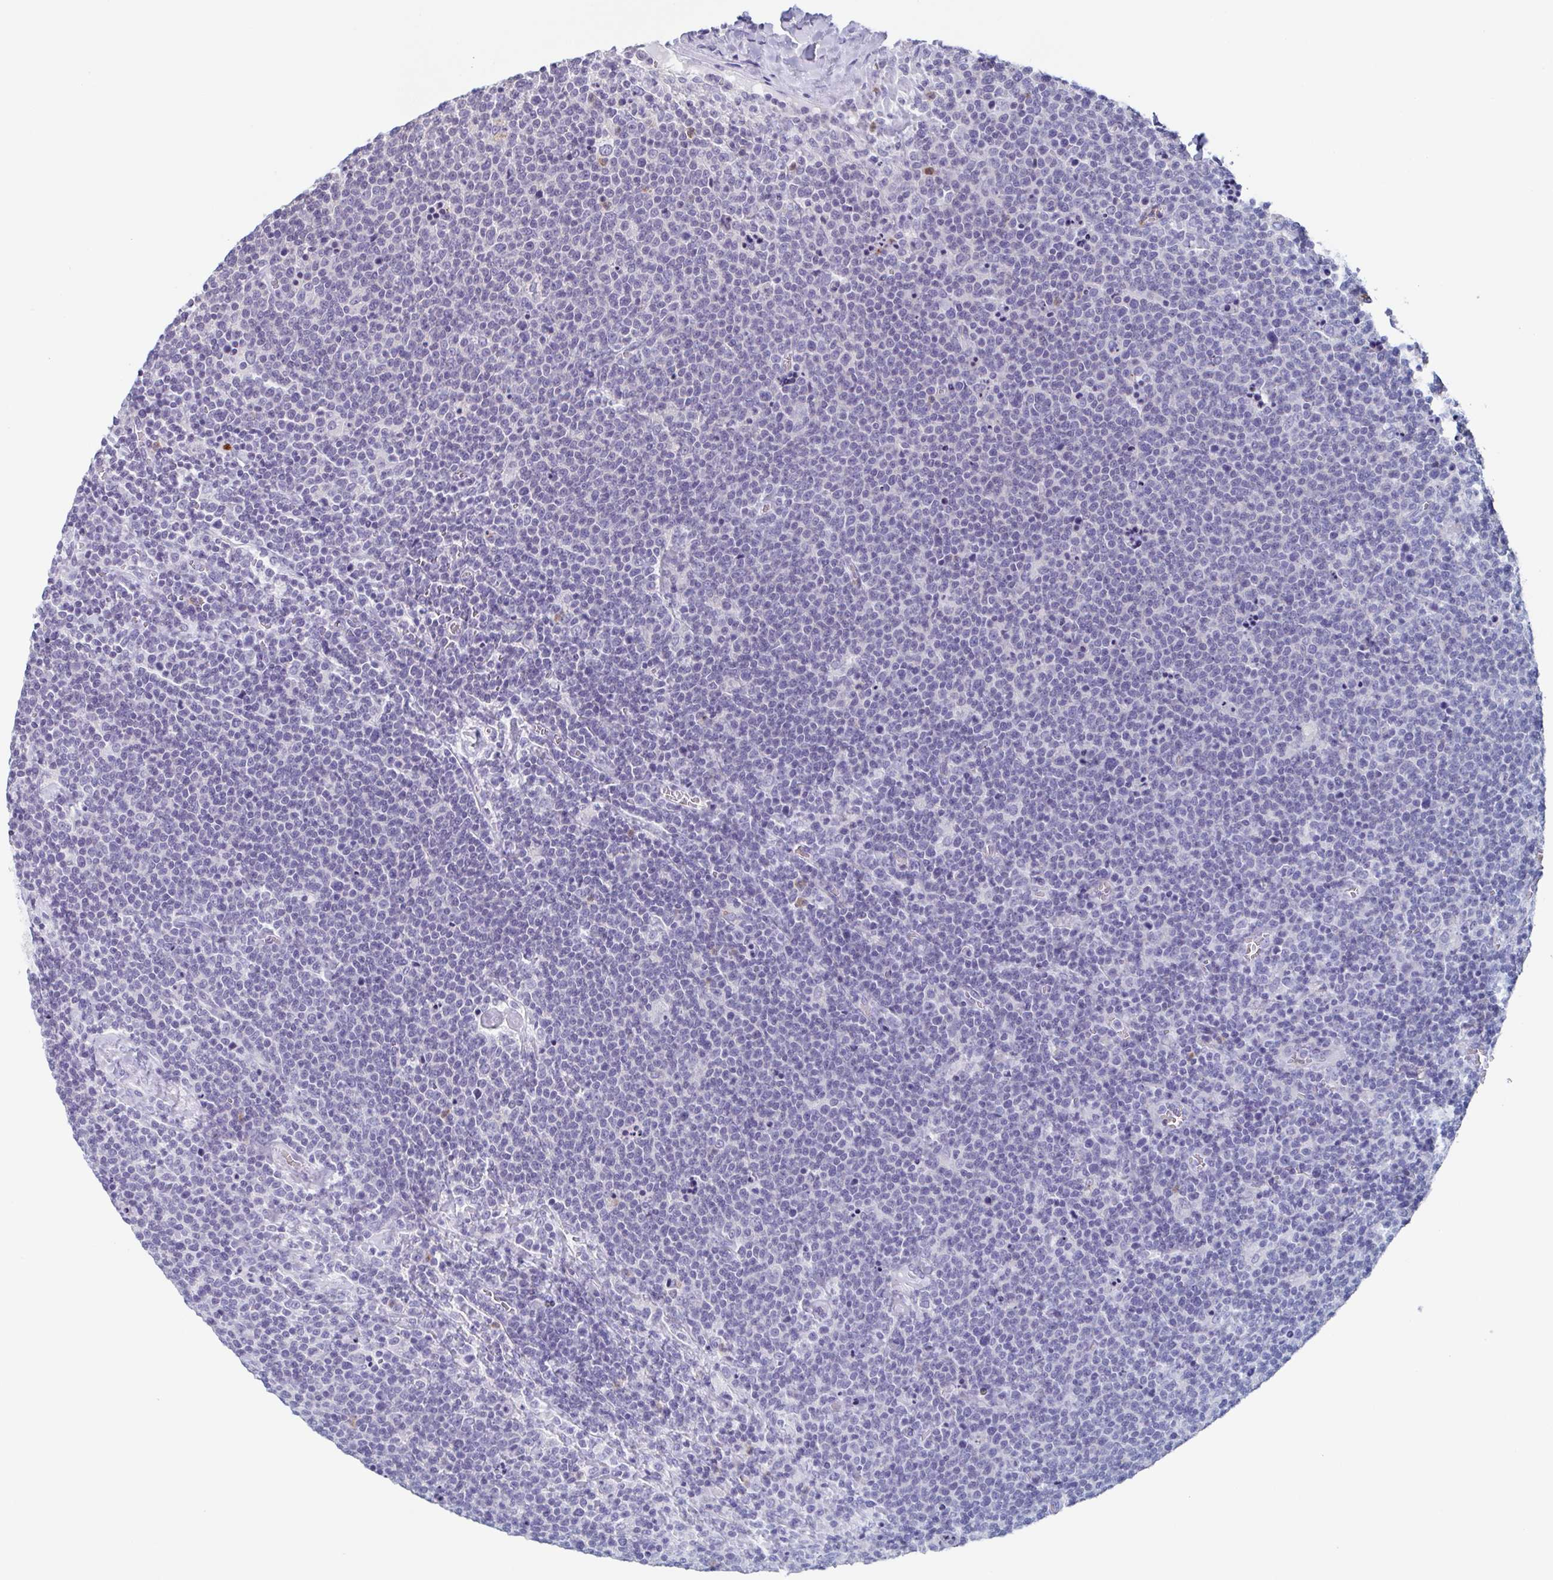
{"staining": {"intensity": "negative", "quantity": "none", "location": "none"}, "tissue": "lymphoma", "cell_type": "Tumor cells", "image_type": "cancer", "snomed": [{"axis": "morphology", "description": "Malignant lymphoma, non-Hodgkin's type, High grade"}, {"axis": "topography", "description": "Lymph node"}], "caption": "Tumor cells are negative for brown protein staining in malignant lymphoma, non-Hodgkin's type (high-grade).", "gene": "BPI", "patient": {"sex": "male", "age": 61}}